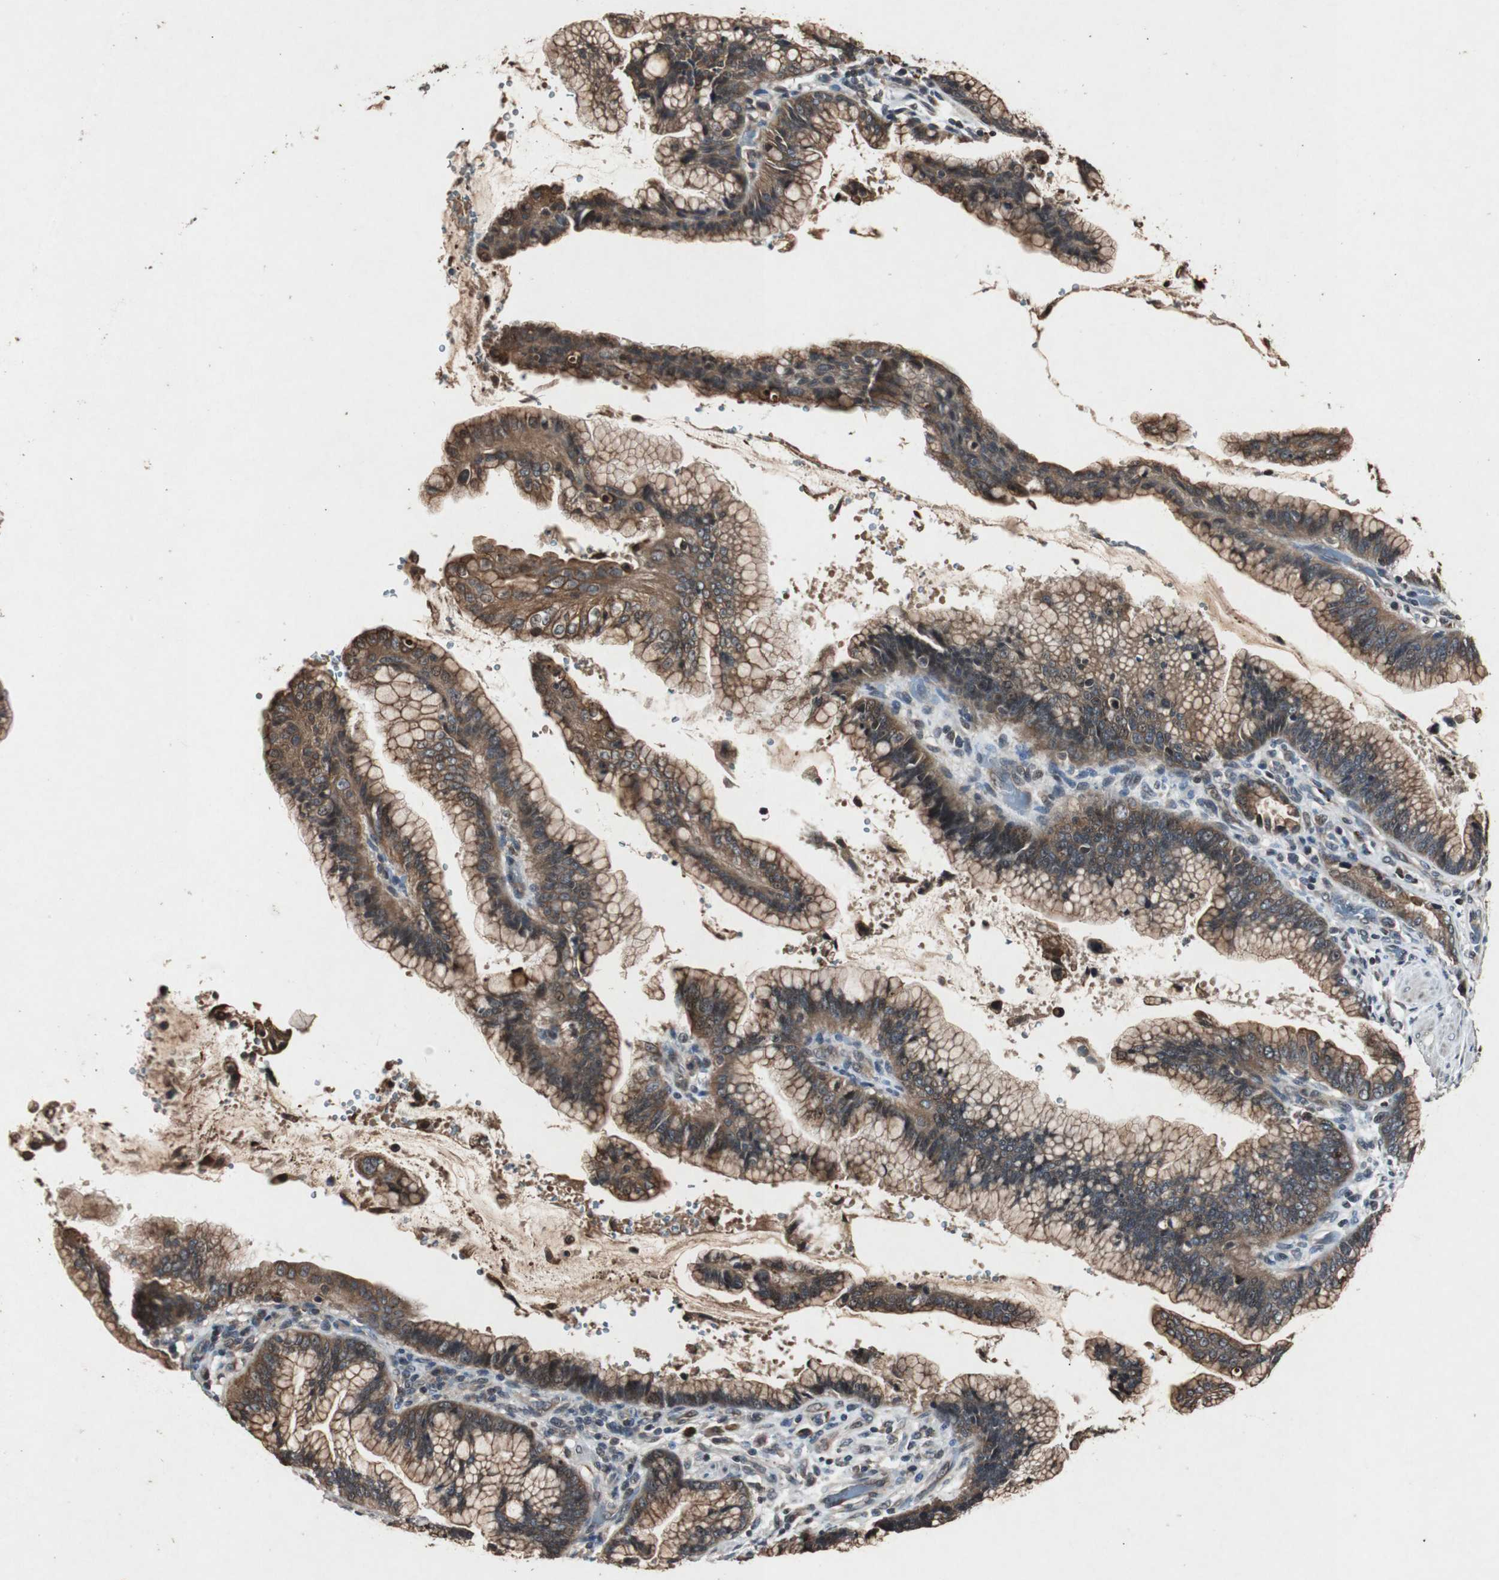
{"staining": {"intensity": "moderate", "quantity": ">75%", "location": "cytoplasmic/membranous"}, "tissue": "pancreatic cancer", "cell_type": "Tumor cells", "image_type": "cancer", "snomed": [{"axis": "morphology", "description": "Adenocarcinoma, NOS"}, {"axis": "topography", "description": "Pancreas"}], "caption": "A brown stain labels moderate cytoplasmic/membranous positivity of a protein in pancreatic cancer tumor cells. Nuclei are stained in blue.", "gene": "SLIT2", "patient": {"sex": "female", "age": 64}}